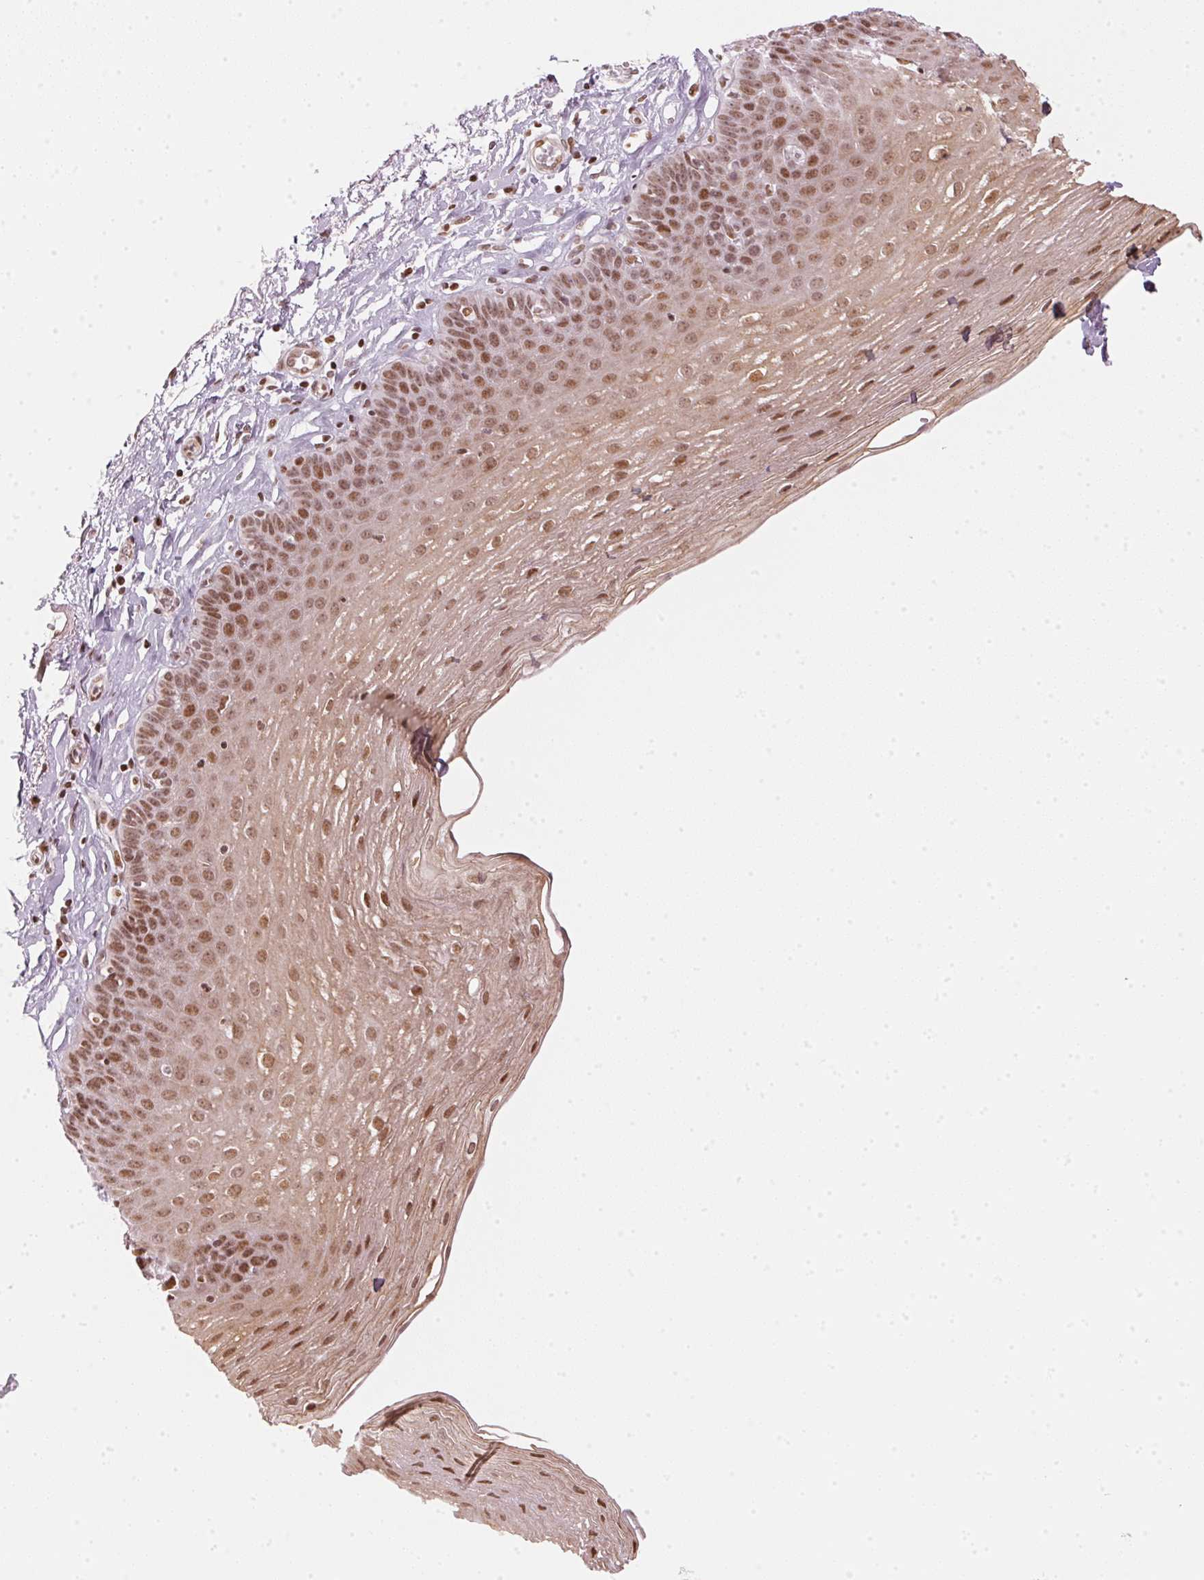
{"staining": {"intensity": "moderate", "quantity": ">75%", "location": "nuclear"}, "tissue": "esophagus", "cell_type": "Squamous epithelial cells", "image_type": "normal", "snomed": [{"axis": "morphology", "description": "Normal tissue, NOS"}, {"axis": "topography", "description": "Esophagus"}], "caption": "Human esophagus stained for a protein (brown) shows moderate nuclear positive positivity in approximately >75% of squamous epithelial cells.", "gene": "KAT6A", "patient": {"sex": "female", "age": 81}}